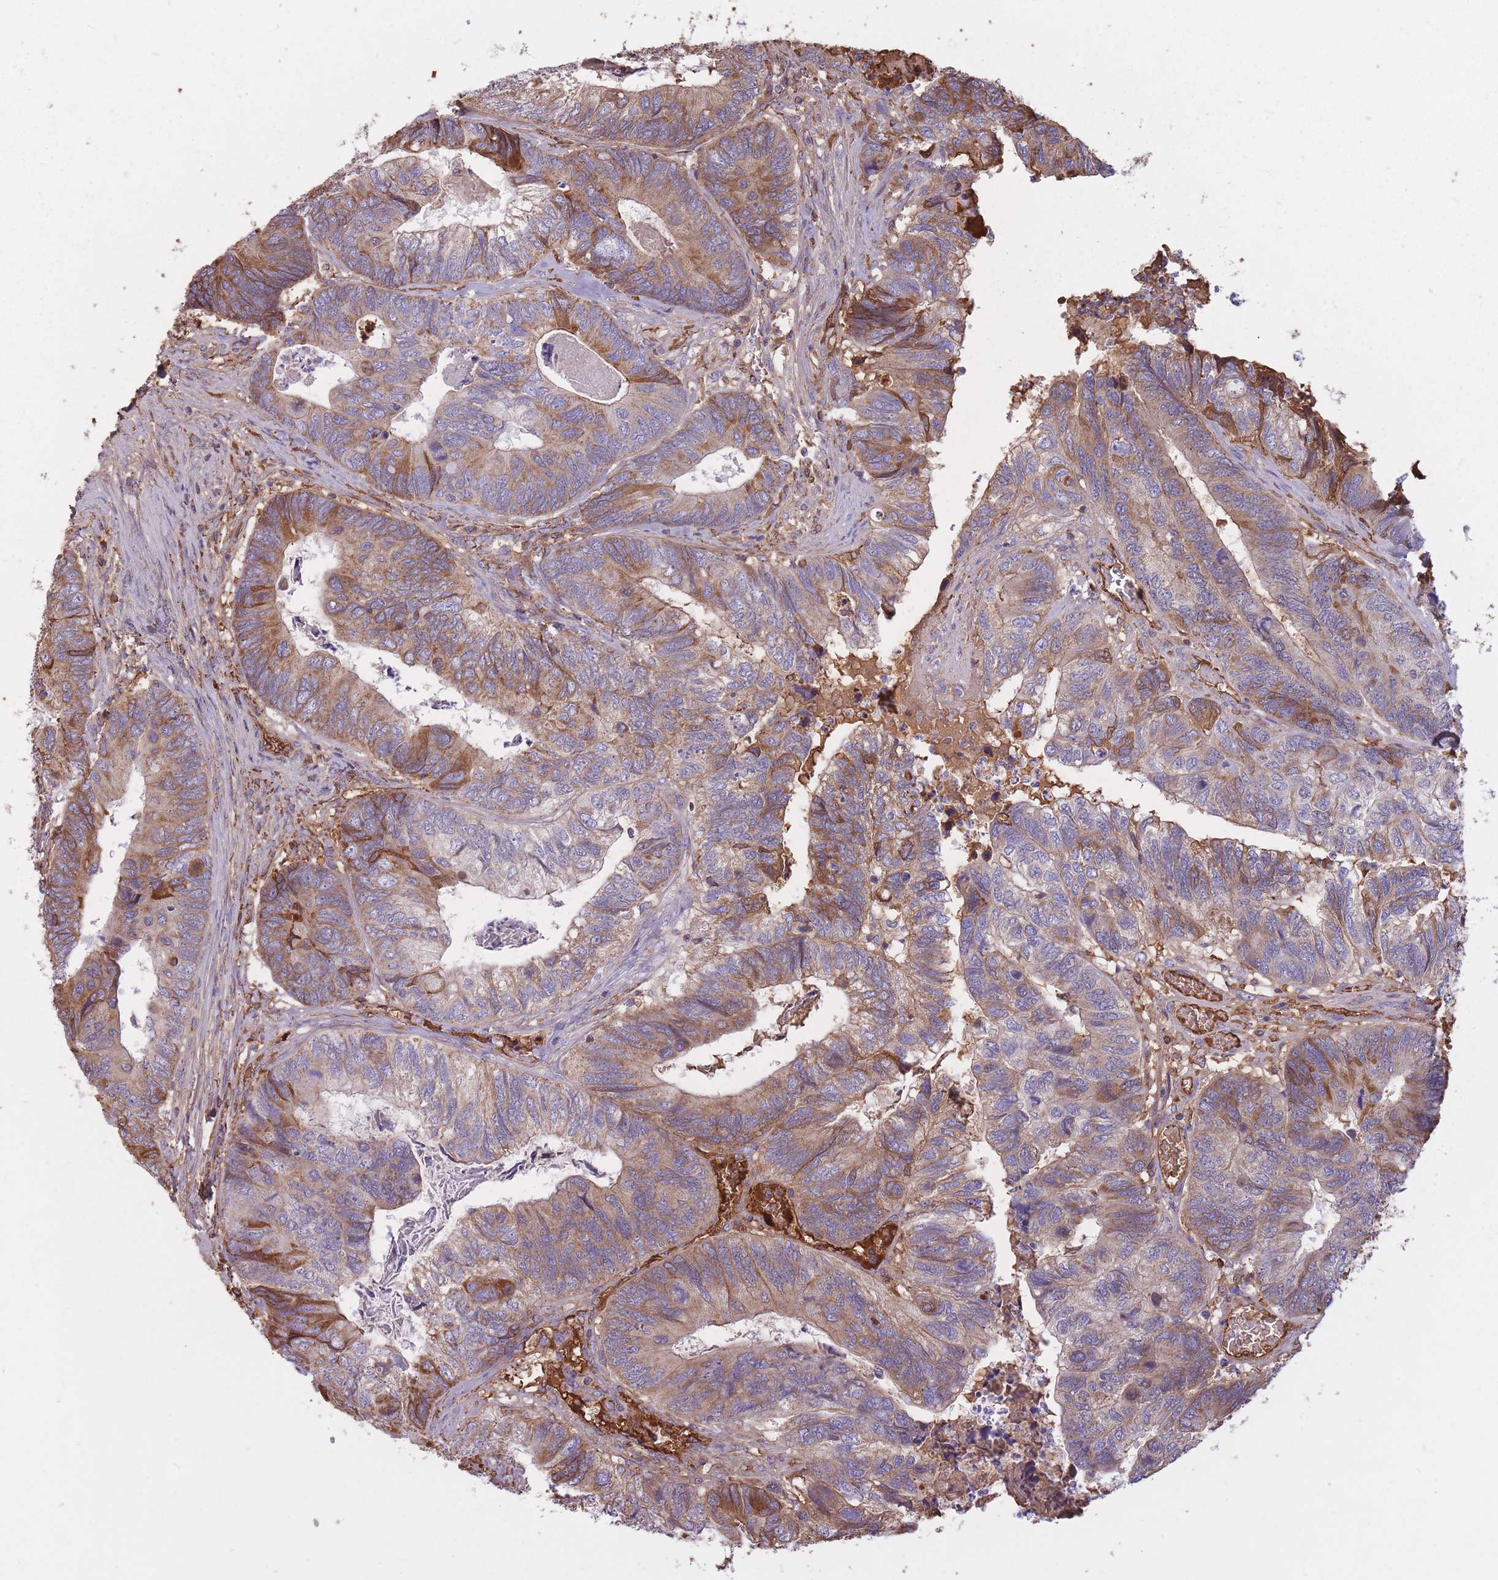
{"staining": {"intensity": "moderate", "quantity": "25%-75%", "location": "cytoplasmic/membranous"}, "tissue": "colorectal cancer", "cell_type": "Tumor cells", "image_type": "cancer", "snomed": [{"axis": "morphology", "description": "Adenocarcinoma, NOS"}, {"axis": "topography", "description": "Colon"}], "caption": "Tumor cells display medium levels of moderate cytoplasmic/membranous expression in approximately 25%-75% of cells in human colorectal adenocarcinoma.", "gene": "KAT2A", "patient": {"sex": "female", "age": 67}}